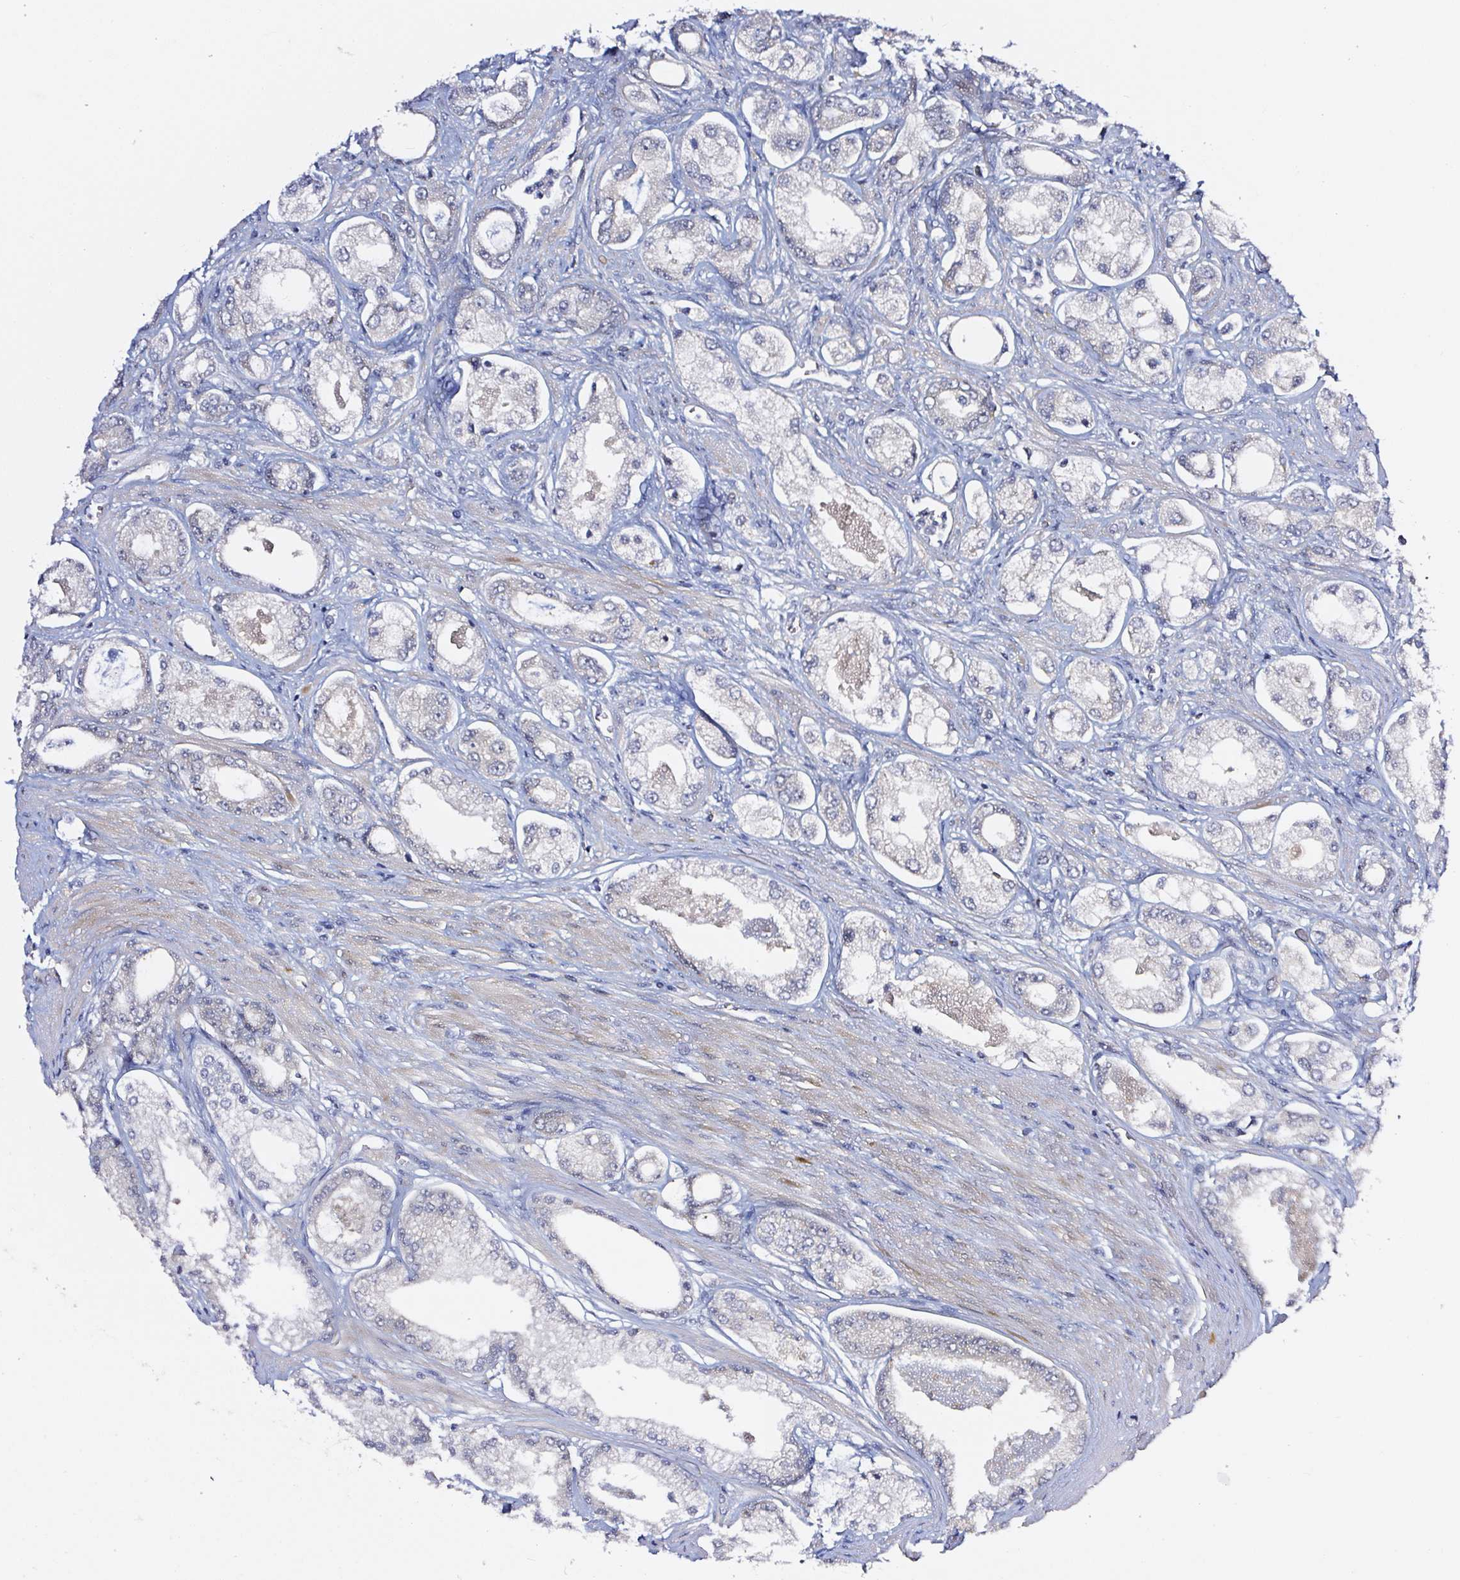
{"staining": {"intensity": "negative", "quantity": "none", "location": "none"}, "tissue": "prostate cancer", "cell_type": "Tumor cells", "image_type": "cancer", "snomed": [{"axis": "morphology", "description": "Adenocarcinoma, Low grade"}, {"axis": "topography", "description": "Prostate"}], "caption": "Immunohistochemistry micrograph of neoplastic tissue: low-grade adenocarcinoma (prostate) stained with DAB (3,3'-diaminobenzidine) shows no significant protein positivity in tumor cells.", "gene": "PRKAA2", "patient": {"sex": "male", "age": 68}}